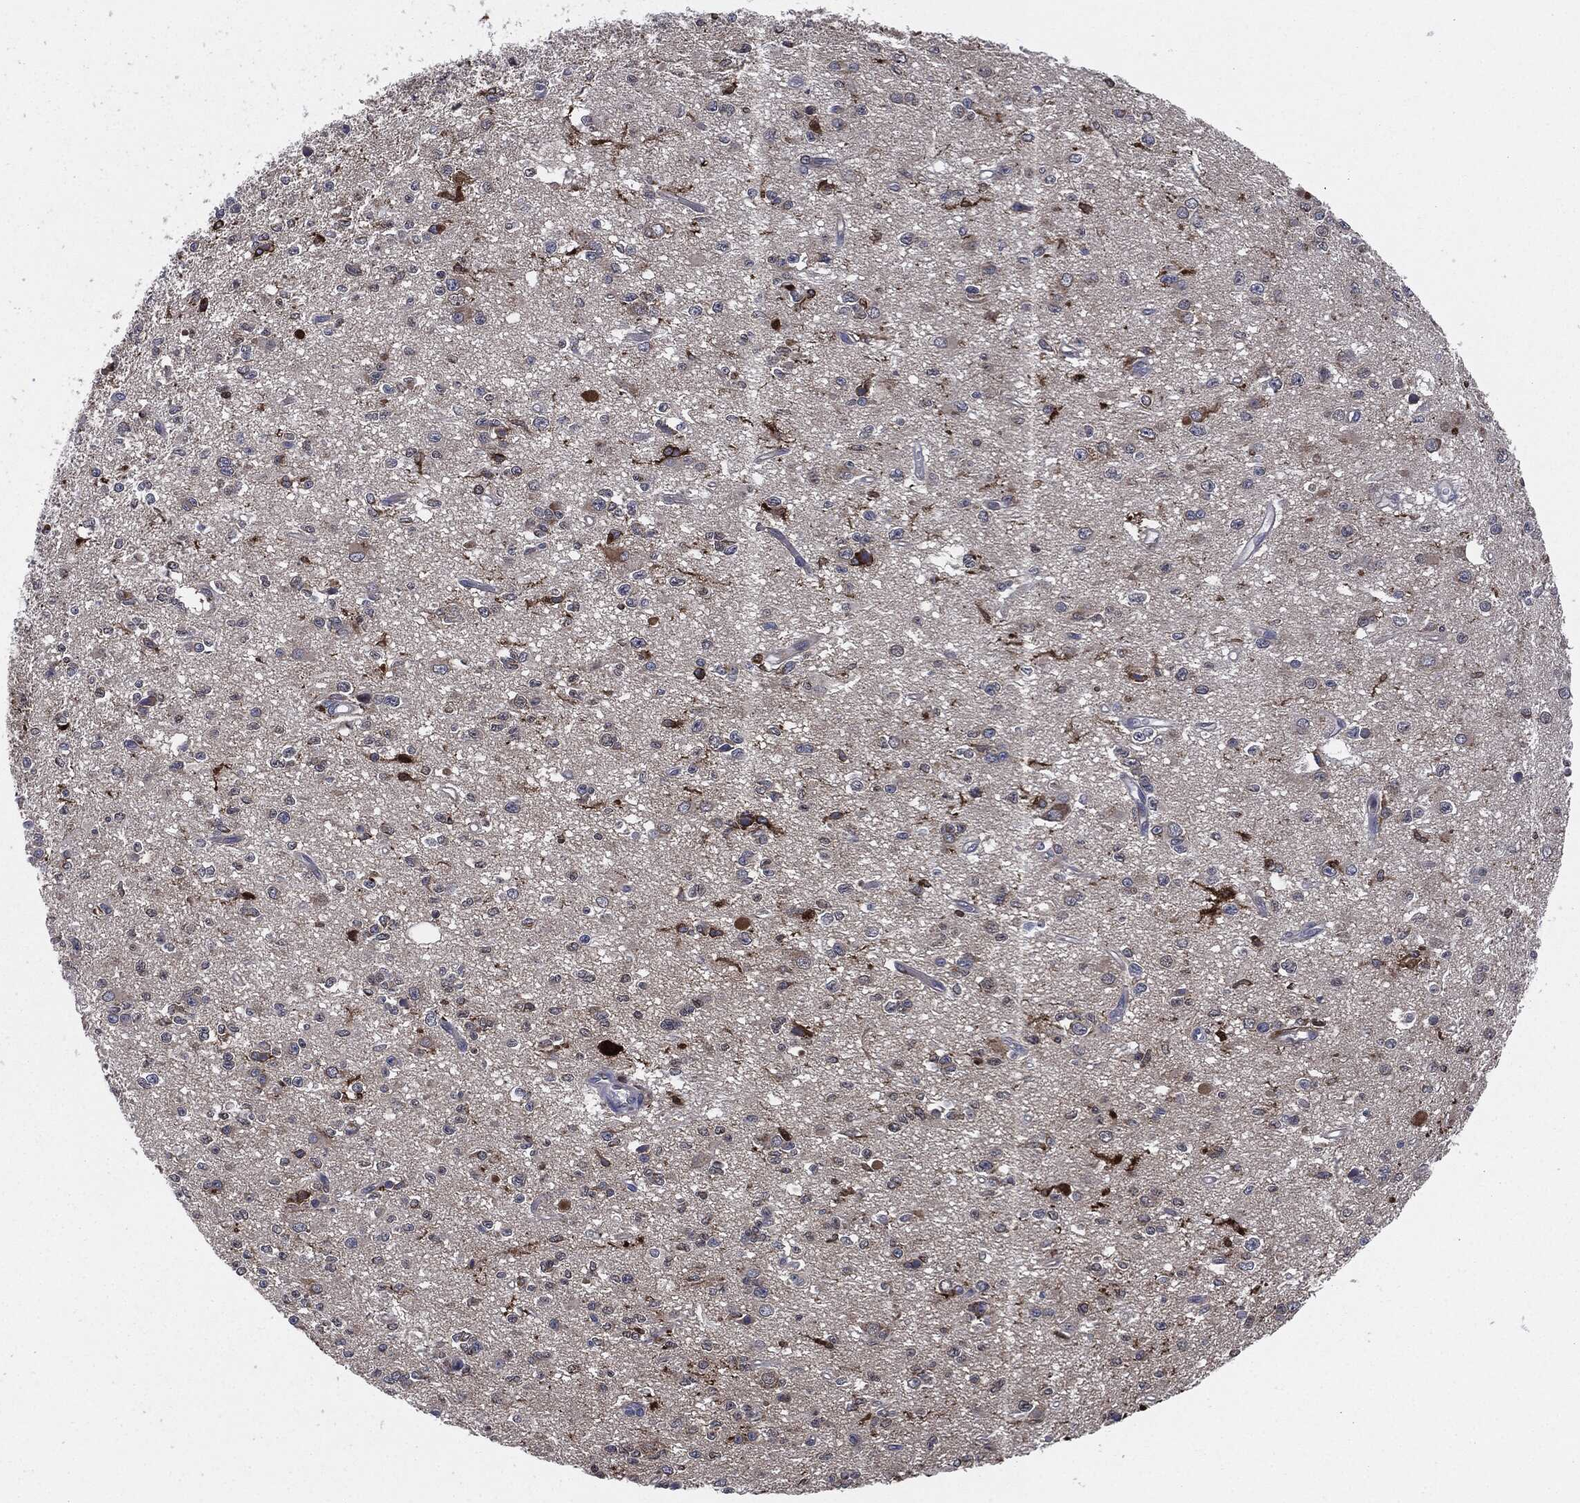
{"staining": {"intensity": "negative", "quantity": "none", "location": "none"}, "tissue": "glioma", "cell_type": "Tumor cells", "image_type": "cancer", "snomed": [{"axis": "morphology", "description": "Glioma, malignant, Low grade"}, {"axis": "topography", "description": "Brain"}], "caption": "Photomicrograph shows no protein staining in tumor cells of glioma tissue.", "gene": "TMEM11", "patient": {"sex": "female", "age": 45}}